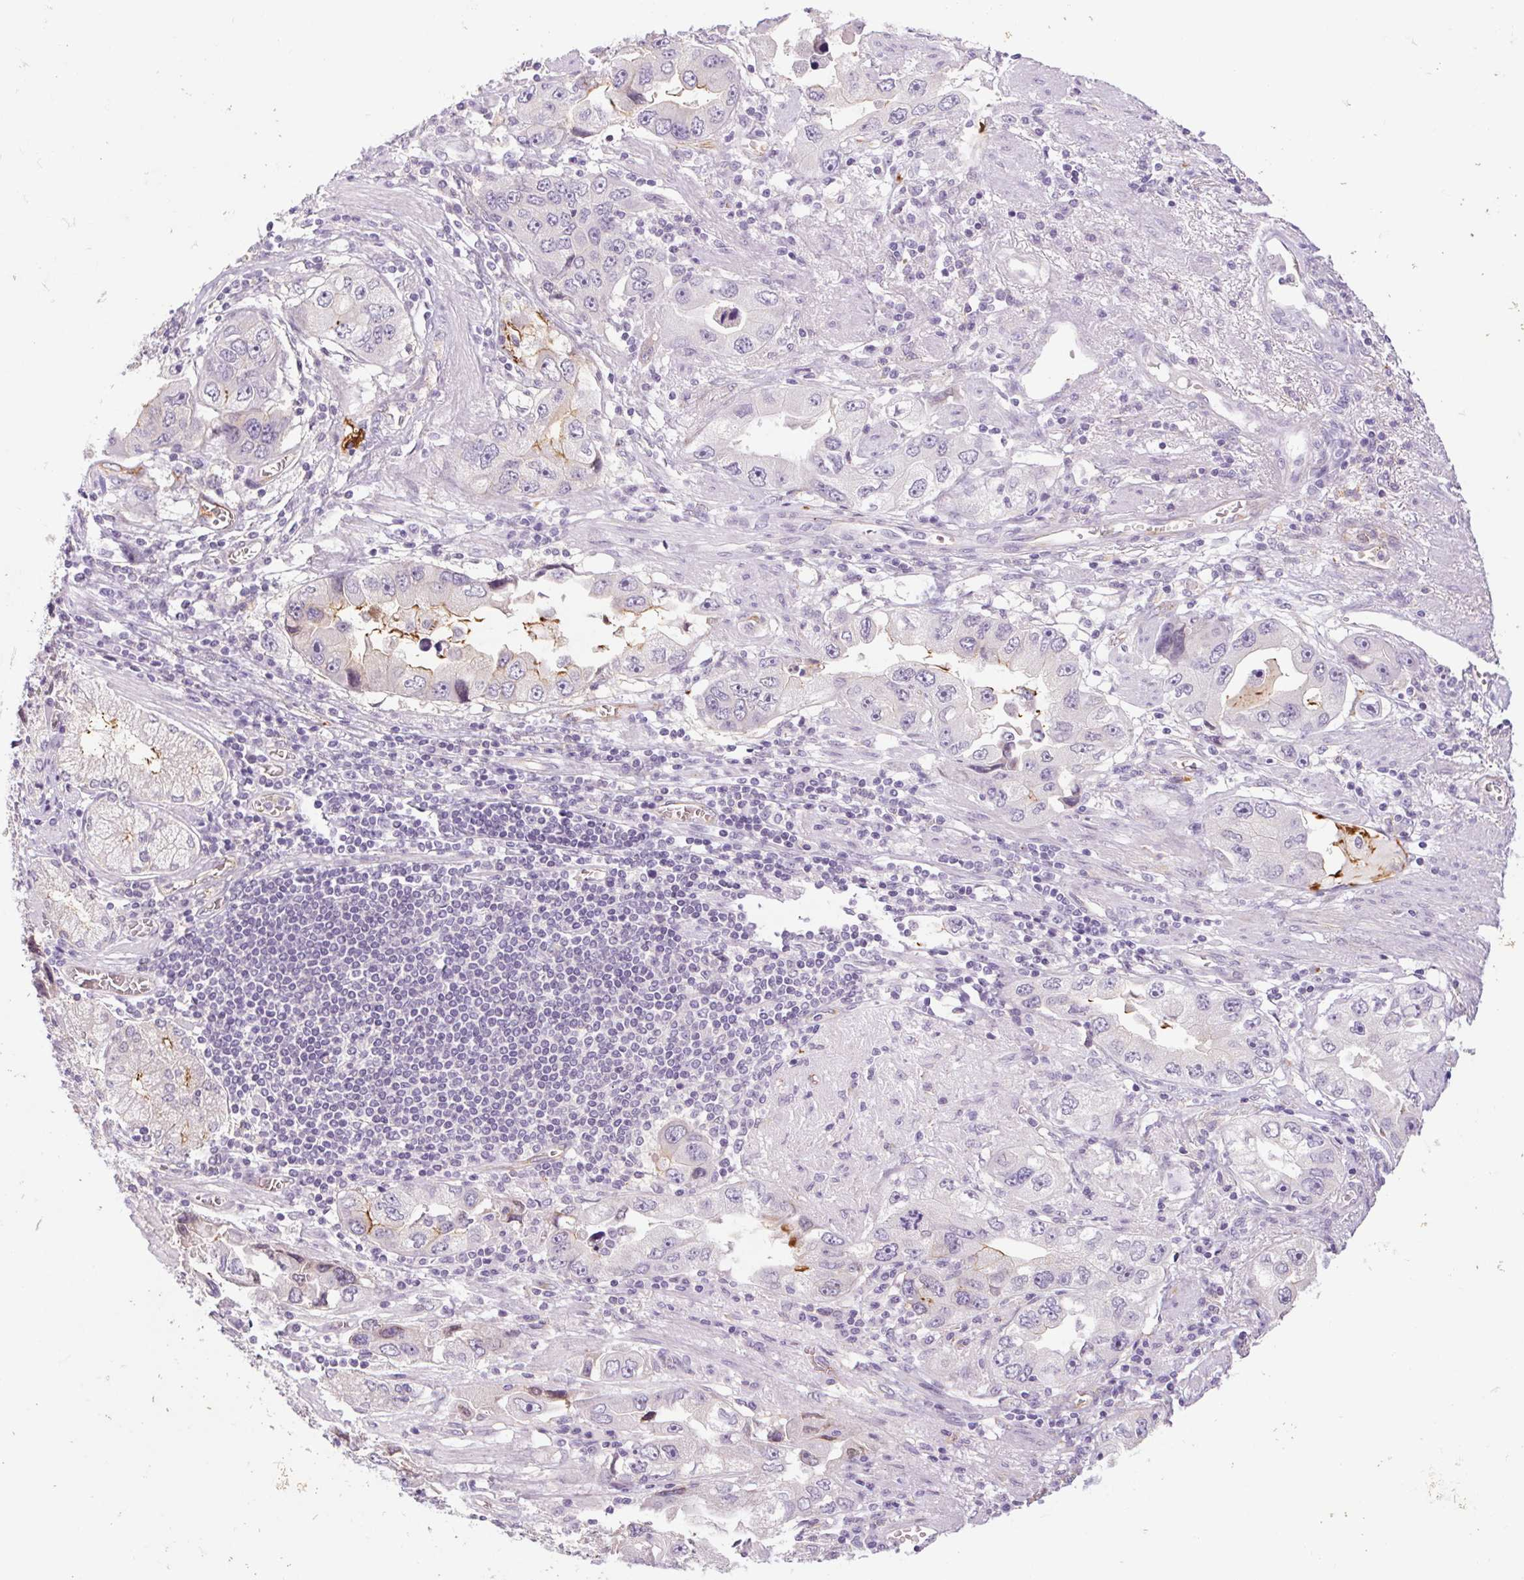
{"staining": {"intensity": "negative", "quantity": "none", "location": "none"}, "tissue": "stomach cancer", "cell_type": "Tumor cells", "image_type": "cancer", "snomed": [{"axis": "morphology", "description": "Adenocarcinoma, NOS"}, {"axis": "topography", "description": "Stomach, lower"}], "caption": "Tumor cells show no significant protein expression in stomach cancer (adenocarcinoma). (Stains: DAB immunohistochemistry (IHC) with hematoxylin counter stain, Microscopy: brightfield microscopy at high magnification).", "gene": "IGFL3", "patient": {"sex": "female", "age": 93}}